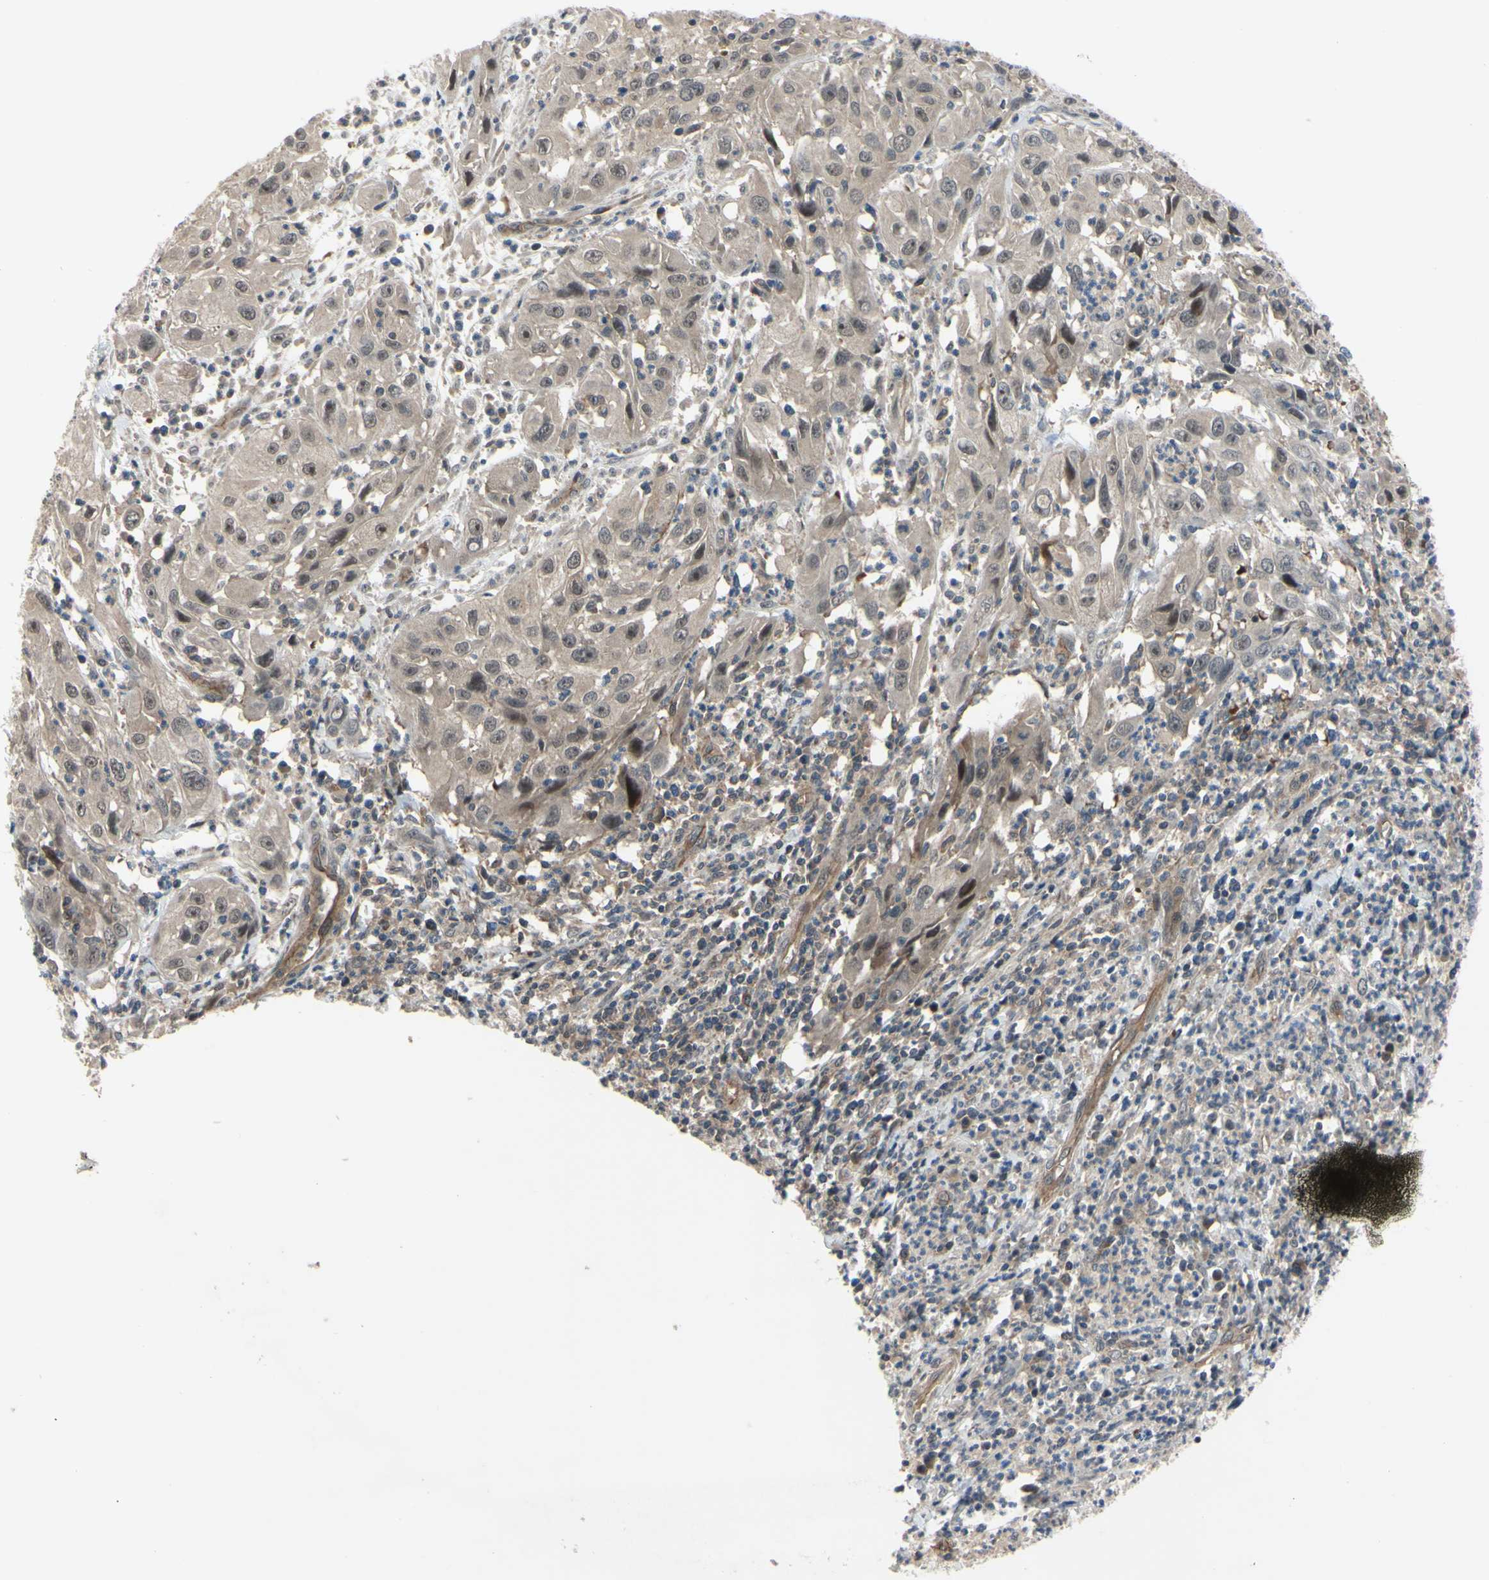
{"staining": {"intensity": "weak", "quantity": ">75%", "location": "cytoplasmic/membranous,nuclear"}, "tissue": "cervical cancer", "cell_type": "Tumor cells", "image_type": "cancer", "snomed": [{"axis": "morphology", "description": "Squamous cell carcinoma, NOS"}, {"axis": "topography", "description": "Cervix"}], "caption": "Immunohistochemical staining of cervical cancer demonstrates weak cytoplasmic/membranous and nuclear protein staining in about >75% of tumor cells.", "gene": "COMMD9", "patient": {"sex": "female", "age": 32}}